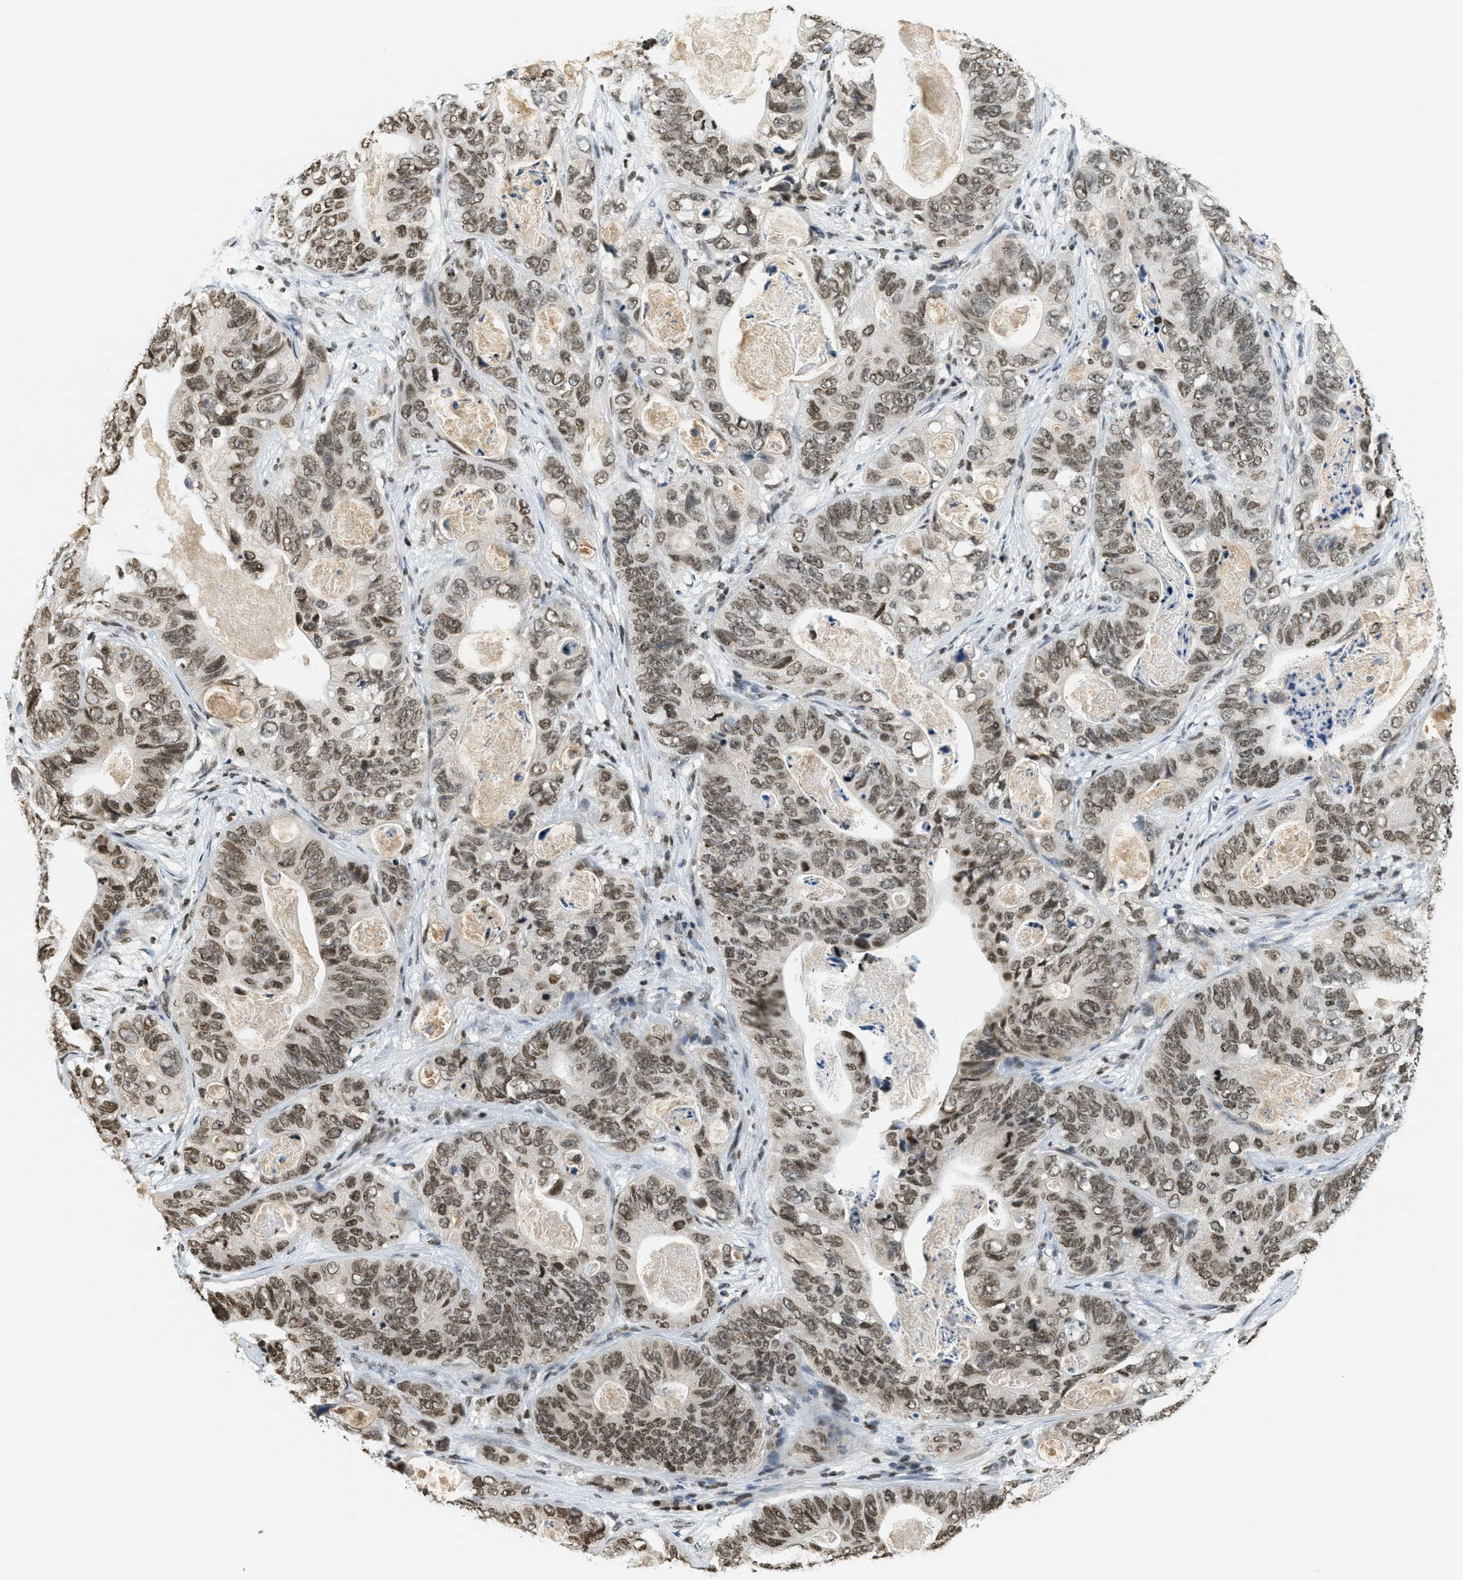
{"staining": {"intensity": "moderate", "quantity": ">75%", "location": "nuclear"}, "tissue": "stomach cancer", "cell_type": "Tumor cells", "image_type": "cancer", "snomed": [{"axis": "morphology", "description": "Adenocarcinoma, NOS"}, {"axis": "topography", "description": "Stomach"}], "caption": "About >75% of tumor cells in adenocarcinoma (stomach) display moderate nuclear protein expression as visualized by brown immunohistochemical staining.", "gene": "LDB2", "patient": {"sex": "female", "age": 89}}